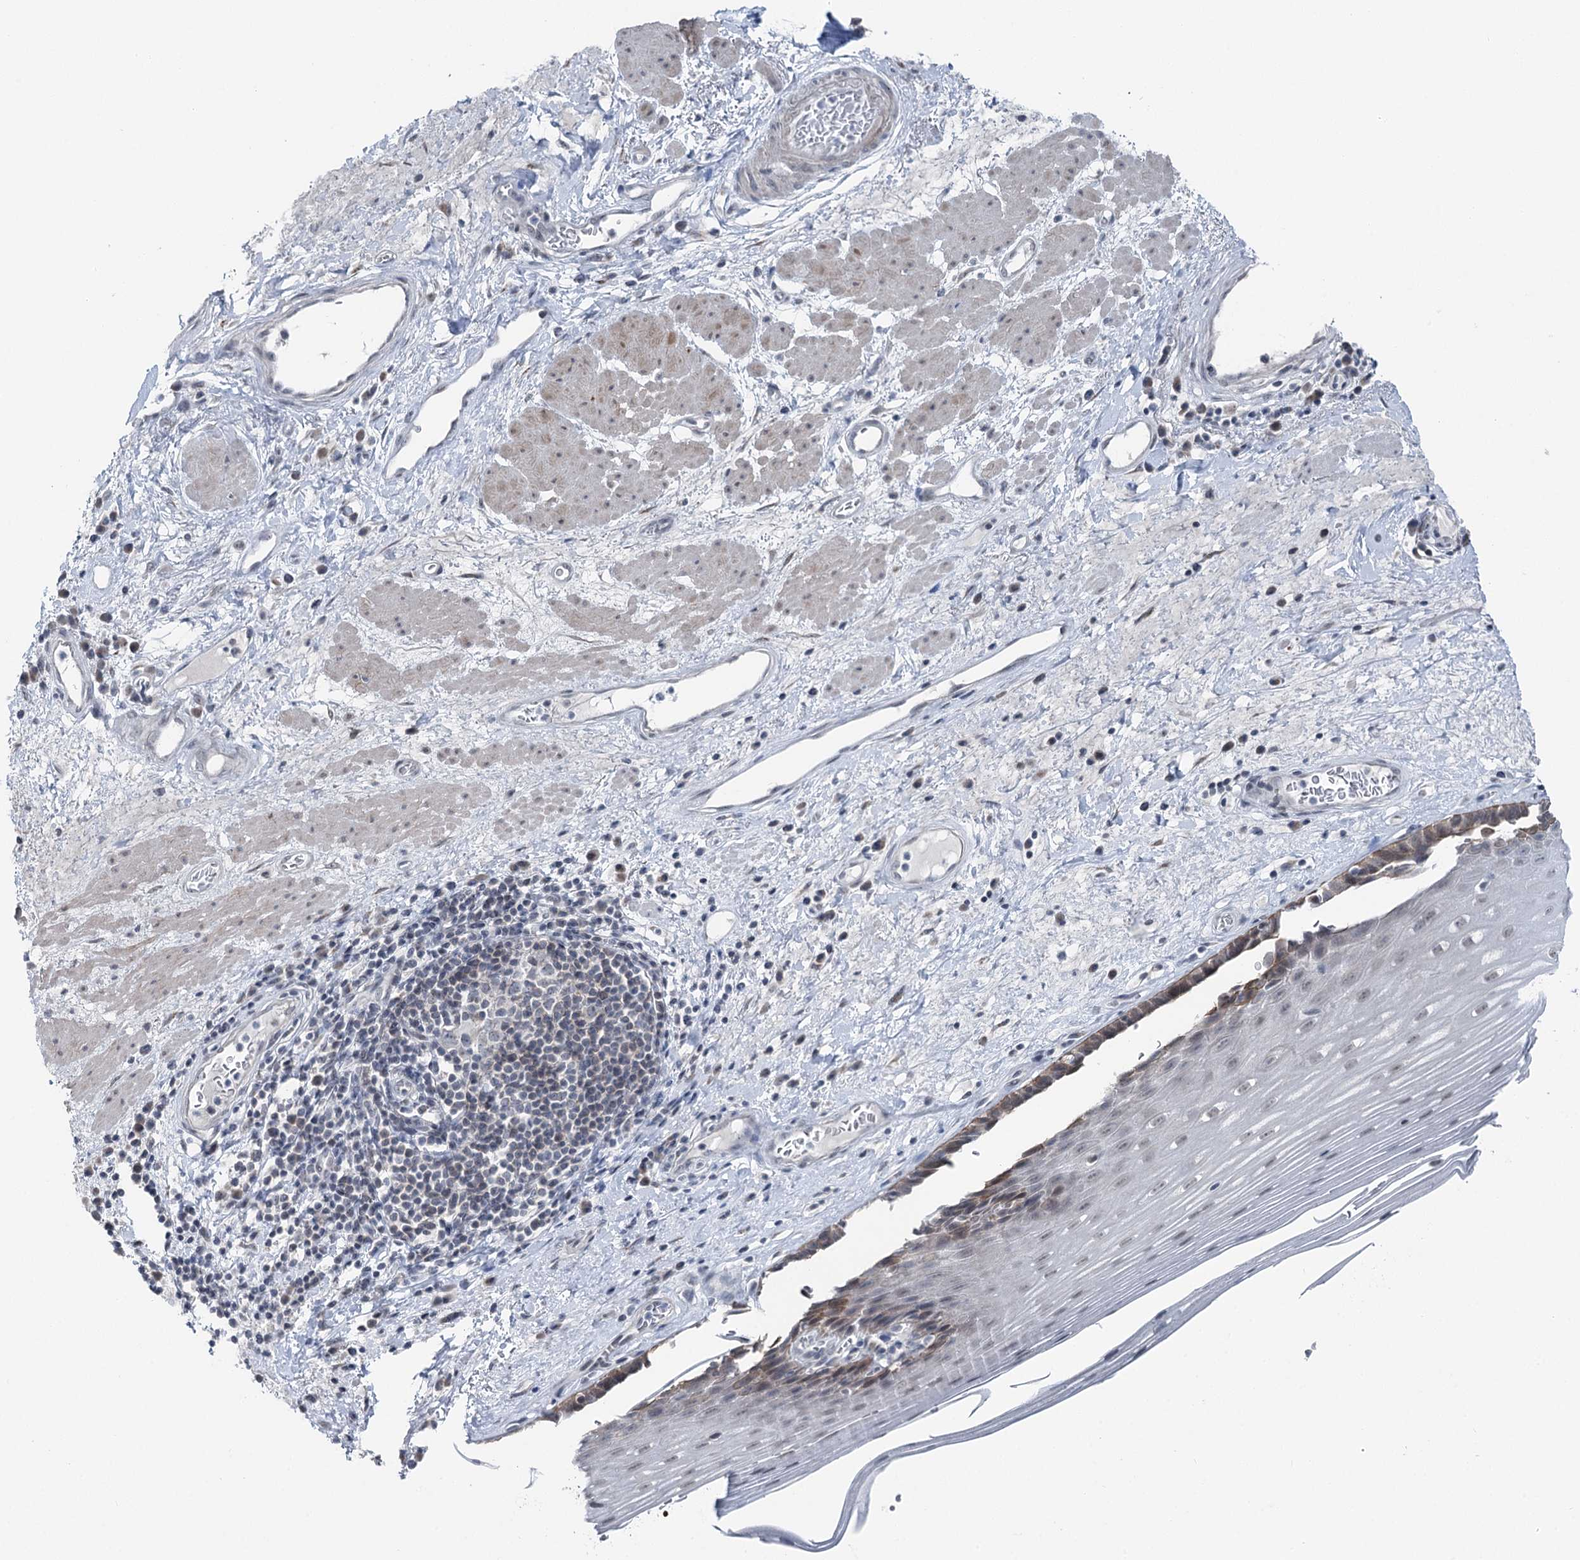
{"staining": {"intensity": "moderate", "quantity": "25%-75%", "location": "cytoplasmic/membranous"}, "tissue": "esophagus", "cell_type": "Squamous epithelial cells", "image_type": "normal", "snomed": [{"axis": "morphology", "description": "Normal tissue, NOS"}, {"axis": "topography", "description": "Esophagus"}], "caption": "An immunohistochemistry histopathology image of benign tissue is shown. Protein staining in brown highlights moderate cytoplasmic/membranous positivity in esophagus within squamous epithelial cells. The staining is performed using DAB (3,3'-diaminobenzidine) brown chromogen to label protein expression. The nuclei are counter-stained blue using hematoxylin.", "gene": "STEEP1", "patient": {"sex": "male", "age": 62}}